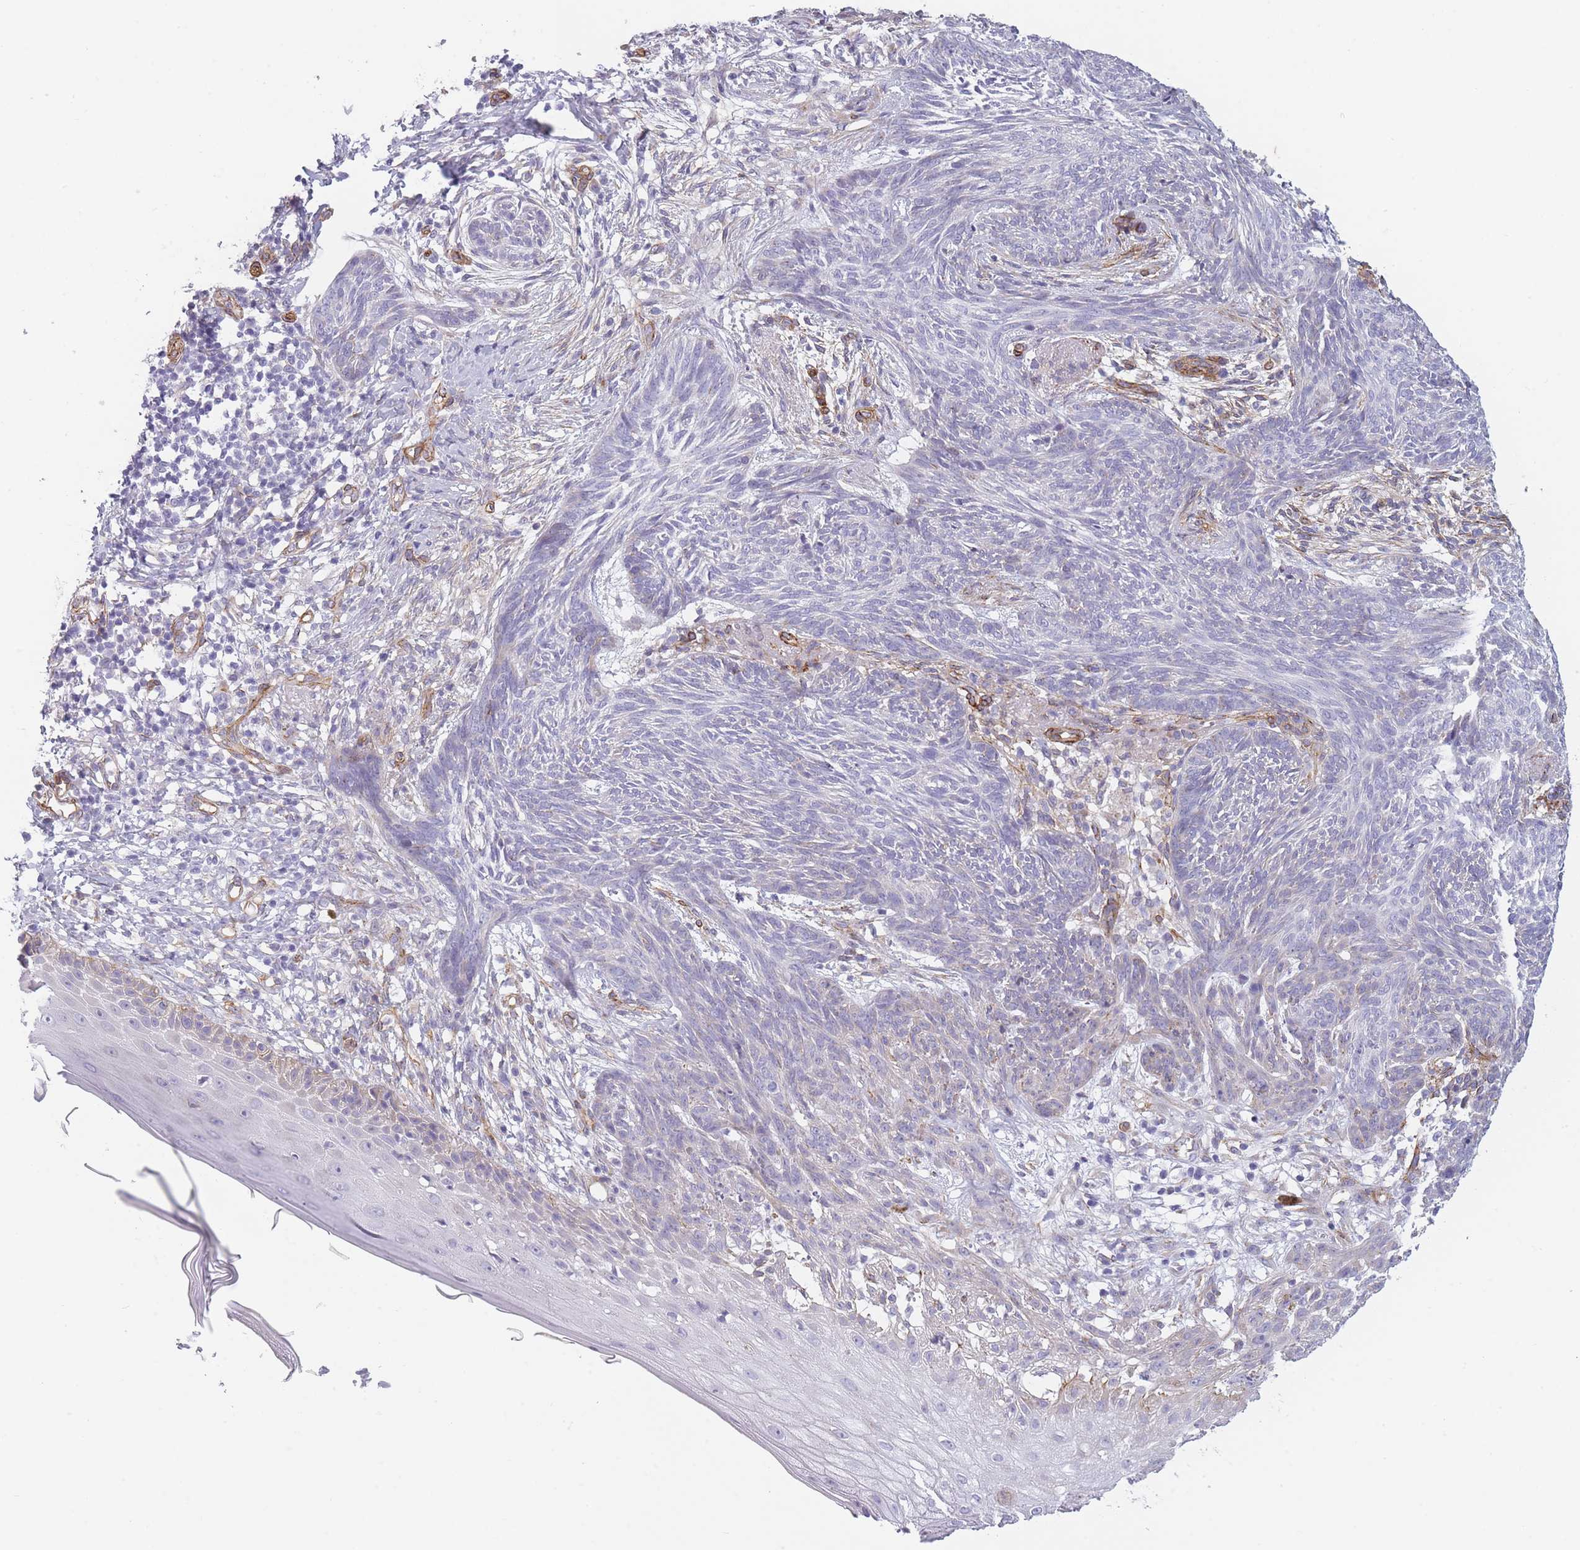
{"staining": {"intensity": "negative", "quantity": "none", "location": "none"}, "tissue": "skin cancer", "cell_type": "Tumor cells", "image_type": "cancer", "snomed": [{"axis": "morphology", "description": "Basal cell carcinoma"}, {"axis": "topography", "description": "Skin"}], "caption": "The image demonstrates no significant staining in tumor cells of basal cell carcinoma (skin).", "gene": "OR6B3", "patient": {"sex": "male", "age": 73}}